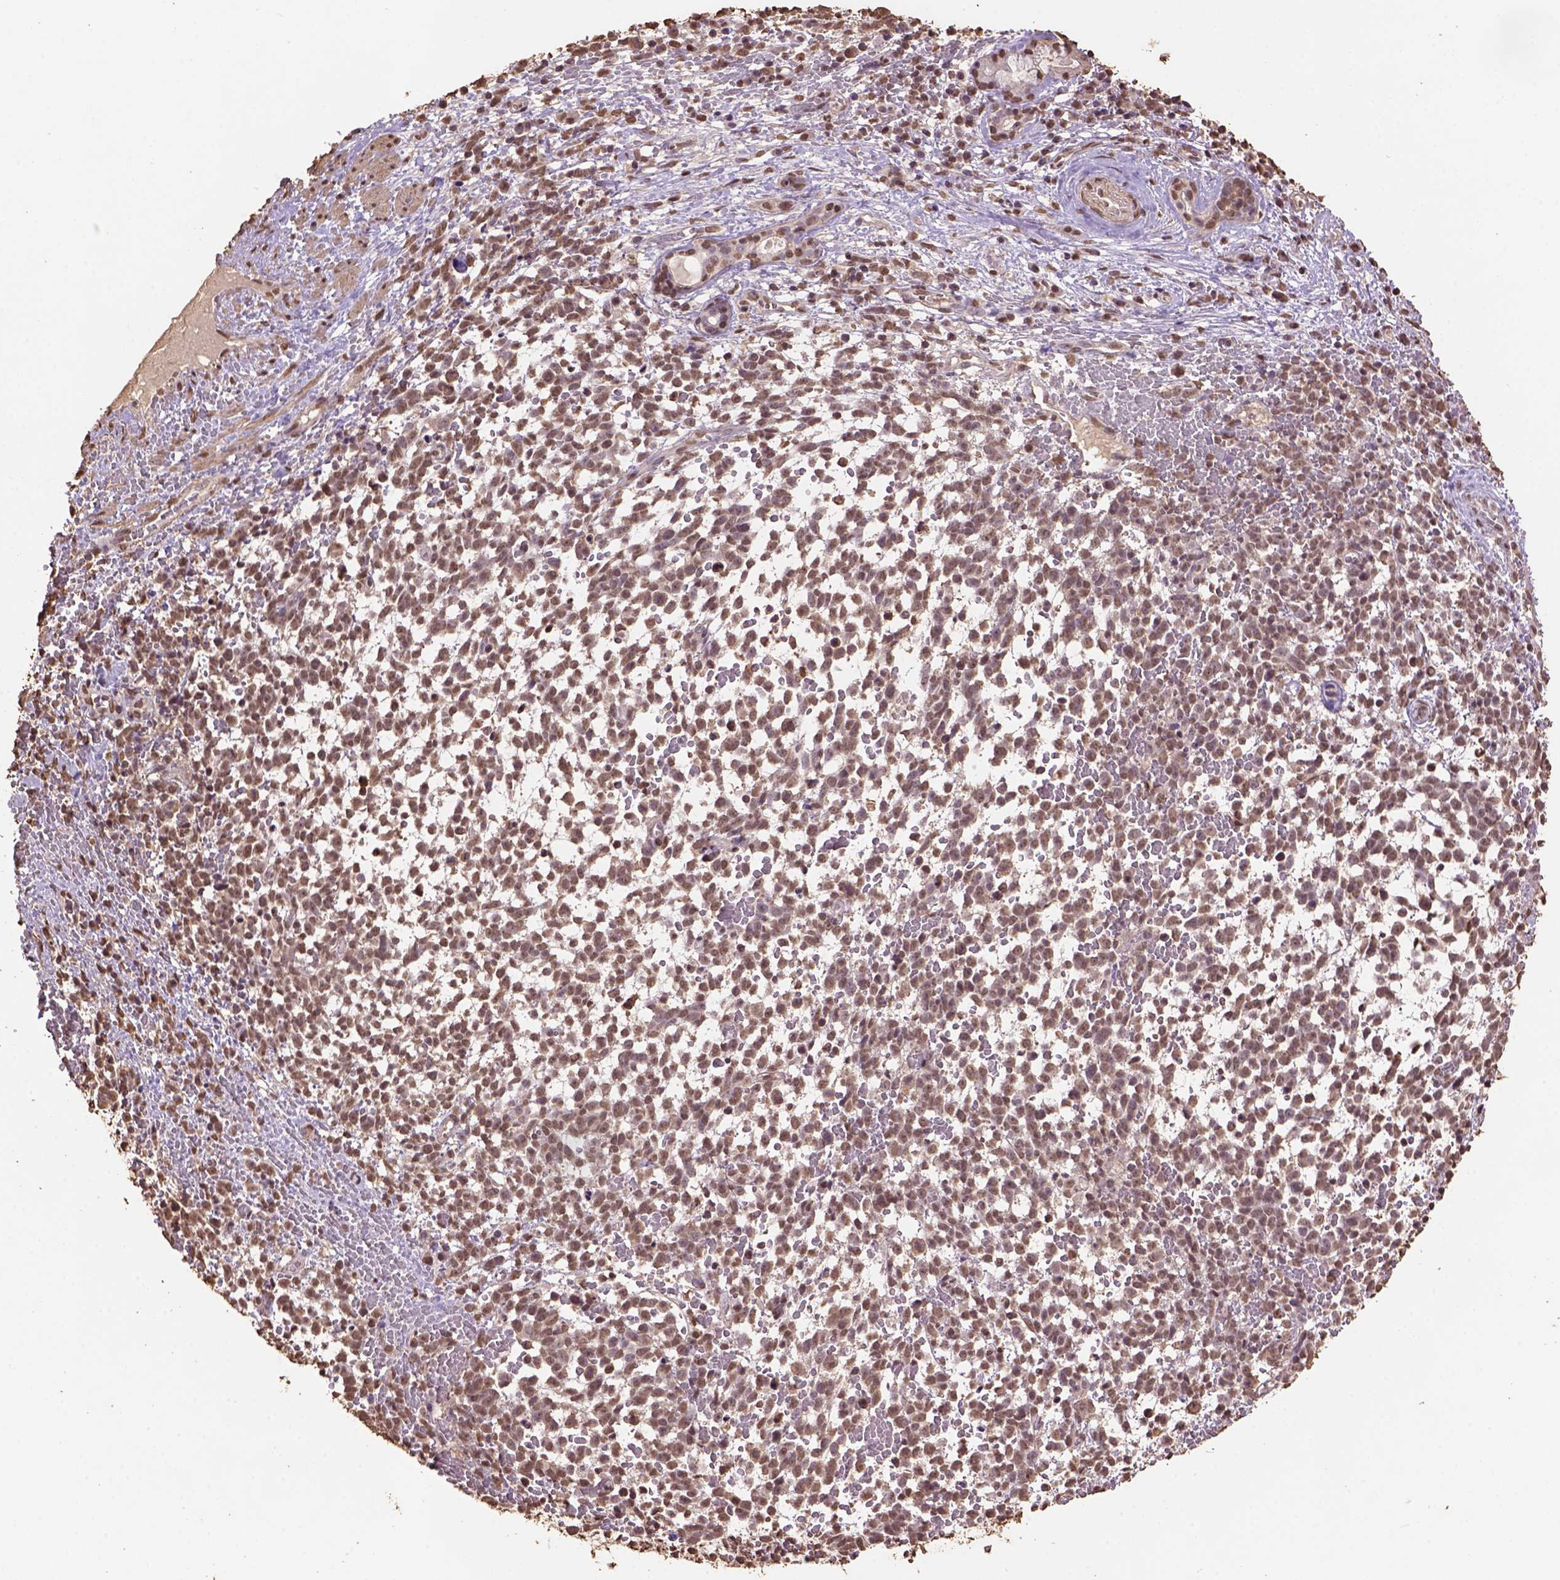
{"staining": {"intensity": "moderate", "quantity": ">75%", "location": "nuclear"}, "tissue": "melanoma", "cell_type": "Tumor cells", "image_type": "cancer", "snomed": [{"axis": "morphology", "description": "Malignant melanoma, NOS"}, {"axis": "topography", "description": "Skin"}], "caption": "An immunohistochemistry micrograph of neoplastic tissue is shown. Protein staining in brown shows moderate nuclear positivity in malignant melanoma within tumor cells. The staining was performed using DAB (3,3'-diaminobenzidine) to visualize the protein expression in brown, while the nuclei were stained in blue with hematoxylin (Magnification: 20x).", "gene": "CSTF2T", "patient": {"sex": "female", "age": 70}}